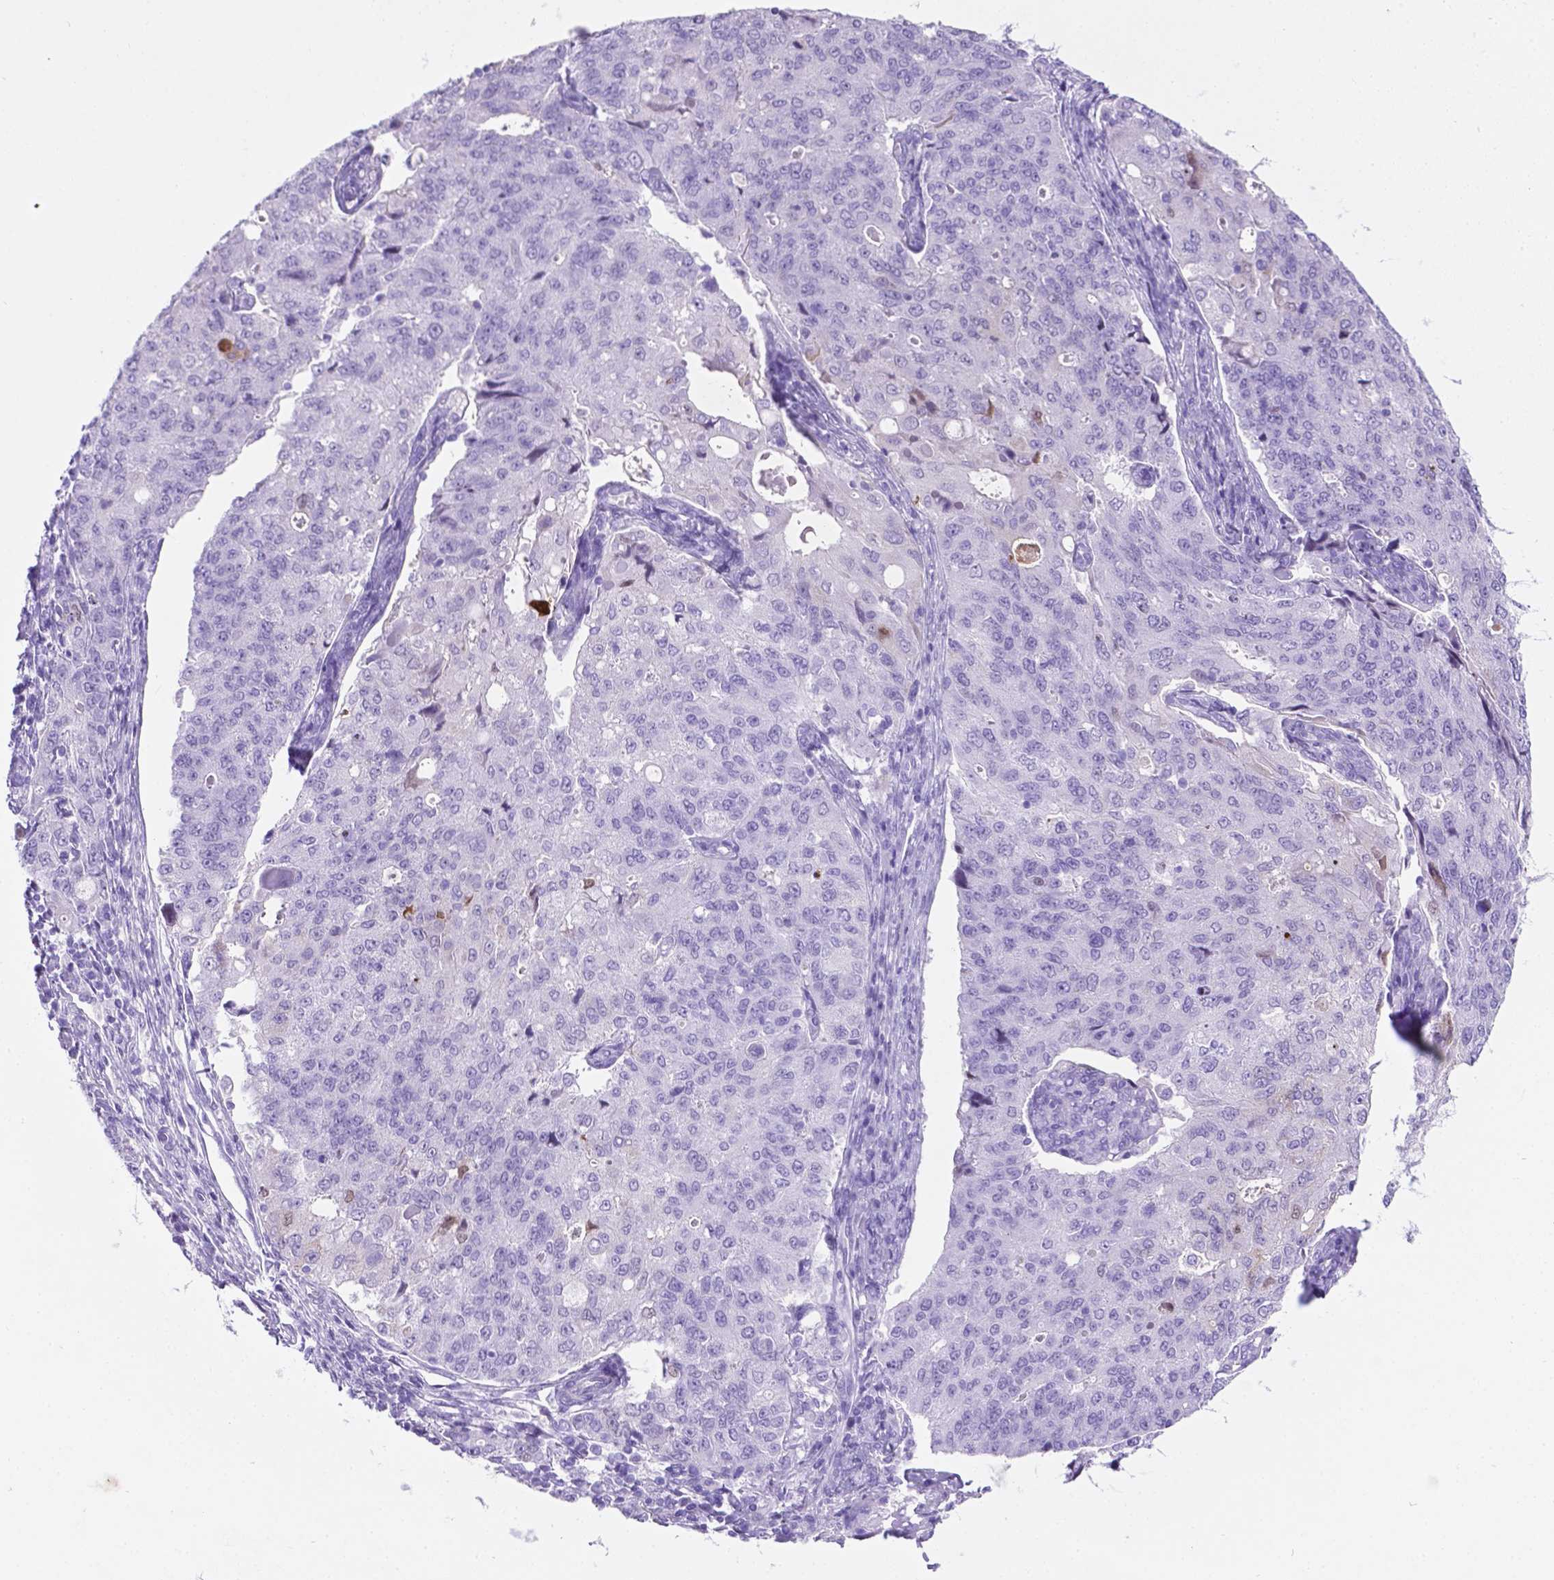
{"staining": {"intensity": "negative", "quantity": "none", "location": "none"}, "tissue": "endometrial cancer", "cell_type": "Tumor cells", "image_type": "cancer", "snomed": [{"axis": "morphology", "description": "Adenocarcinoma, NOS"}, {"axis": "topography", "description": "Endometrium"}], "caption": "Adenocarcinoma (endometrial) was stained to show a protein in brown. There is no significant positivity in tumor cells. (DAB immunohistochemistry visualized using brightfield microscopy, high magnification).", "gene": "C17orf107", "patient": {"sex": "female", "age": 43}}